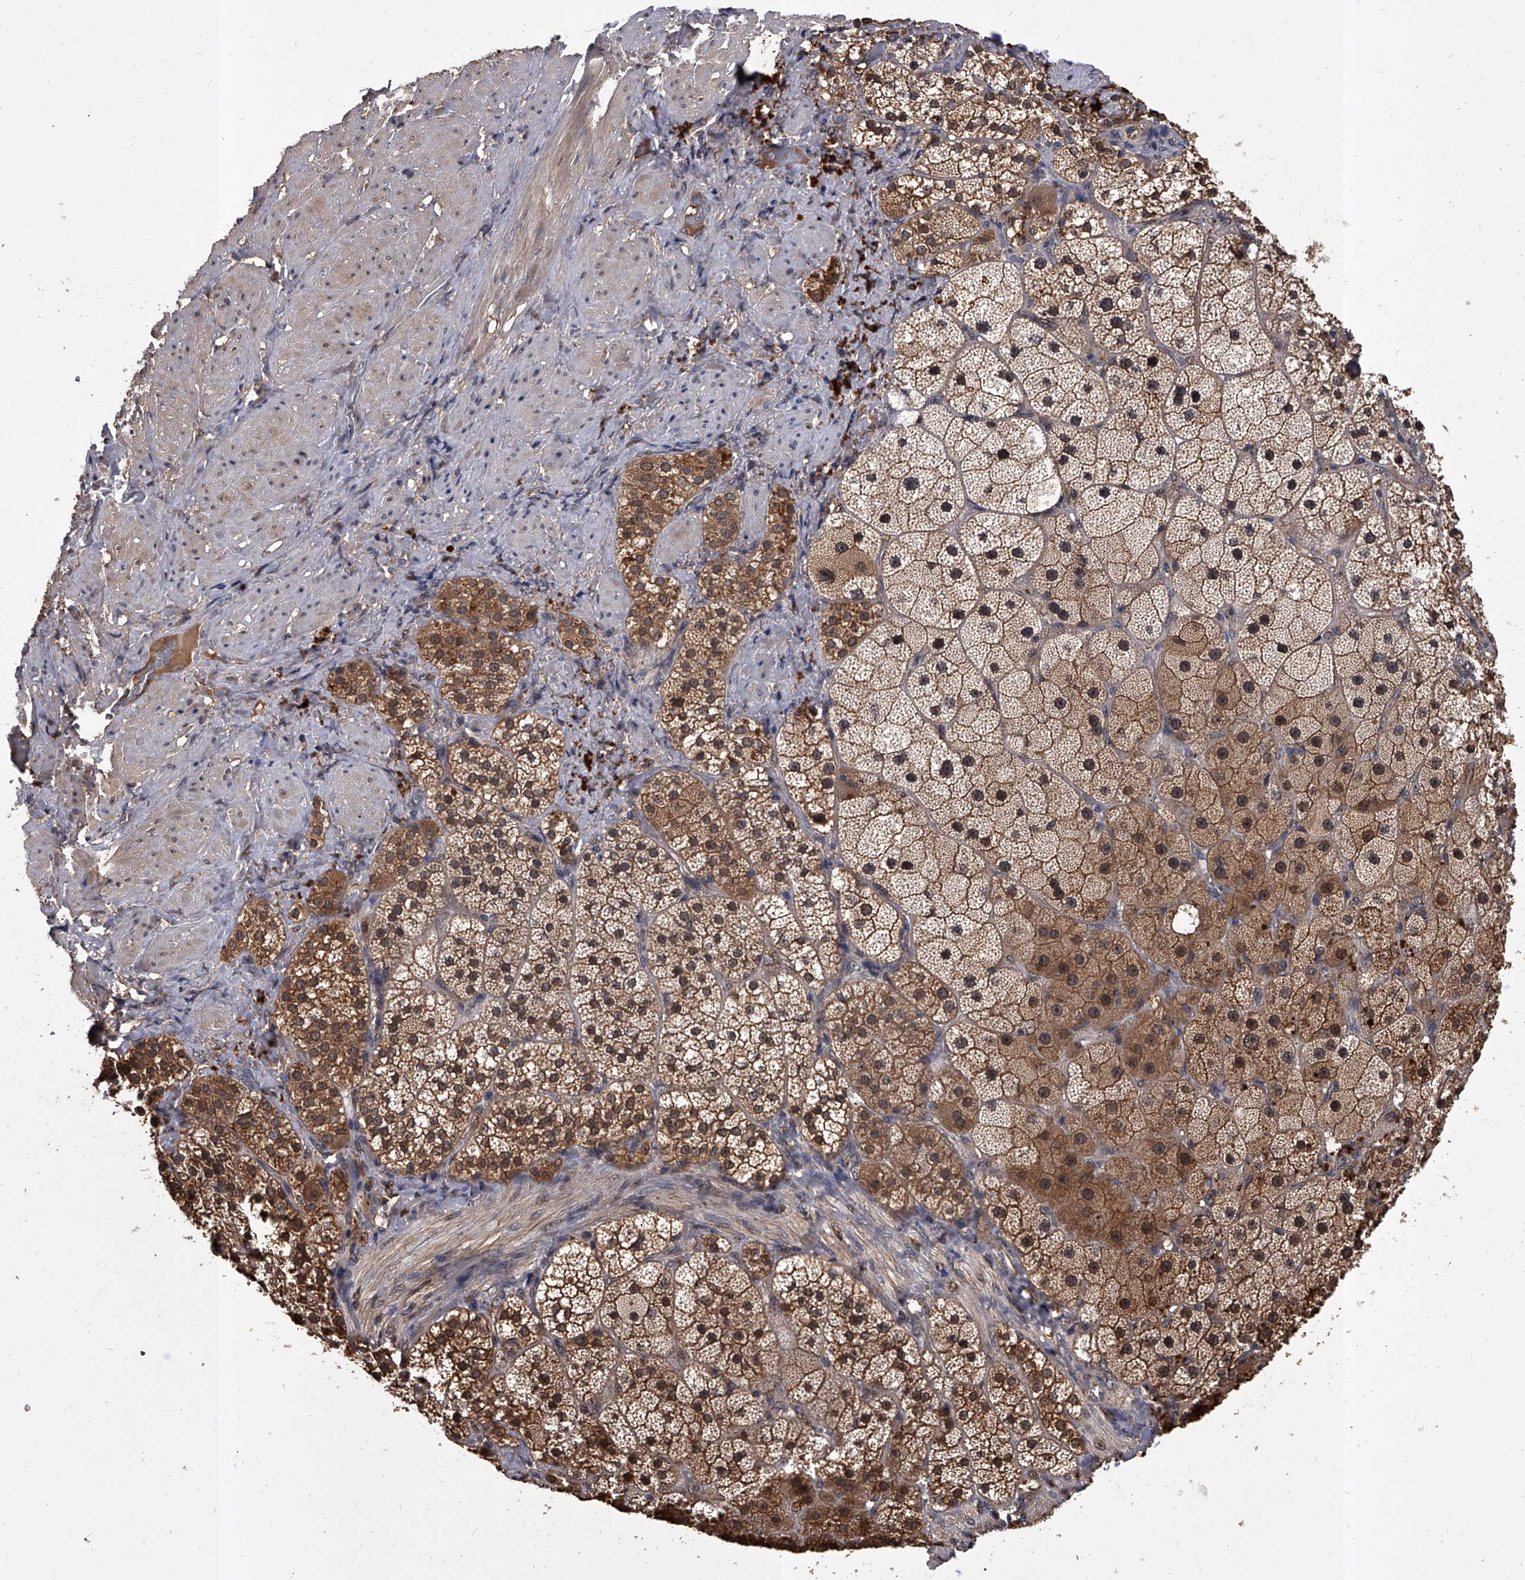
{"staining": {"intensity": "moderate", "quantity": ">75%", "location": "cytoplasmic/membranous,nuclear"}, "tissue": "adrenal gland", "cell_type": "Glandular cells", "image_type": "normal", "snomed": [{"axis": "morphology", "description": "Normal tissue, NOS"}, {"axis": "topography", "description": "Adrenal gland"}], "caption": "A brown stain highlights moderate cytoplasmic/membranous,nuclear positivity of a protein in glandular cells of normal human adrenal gland. (DAB IHC with brightfield microscopy, high magnification).", "gene": "SLC18B1", "patient": {"sex": "male", "age": 57}}